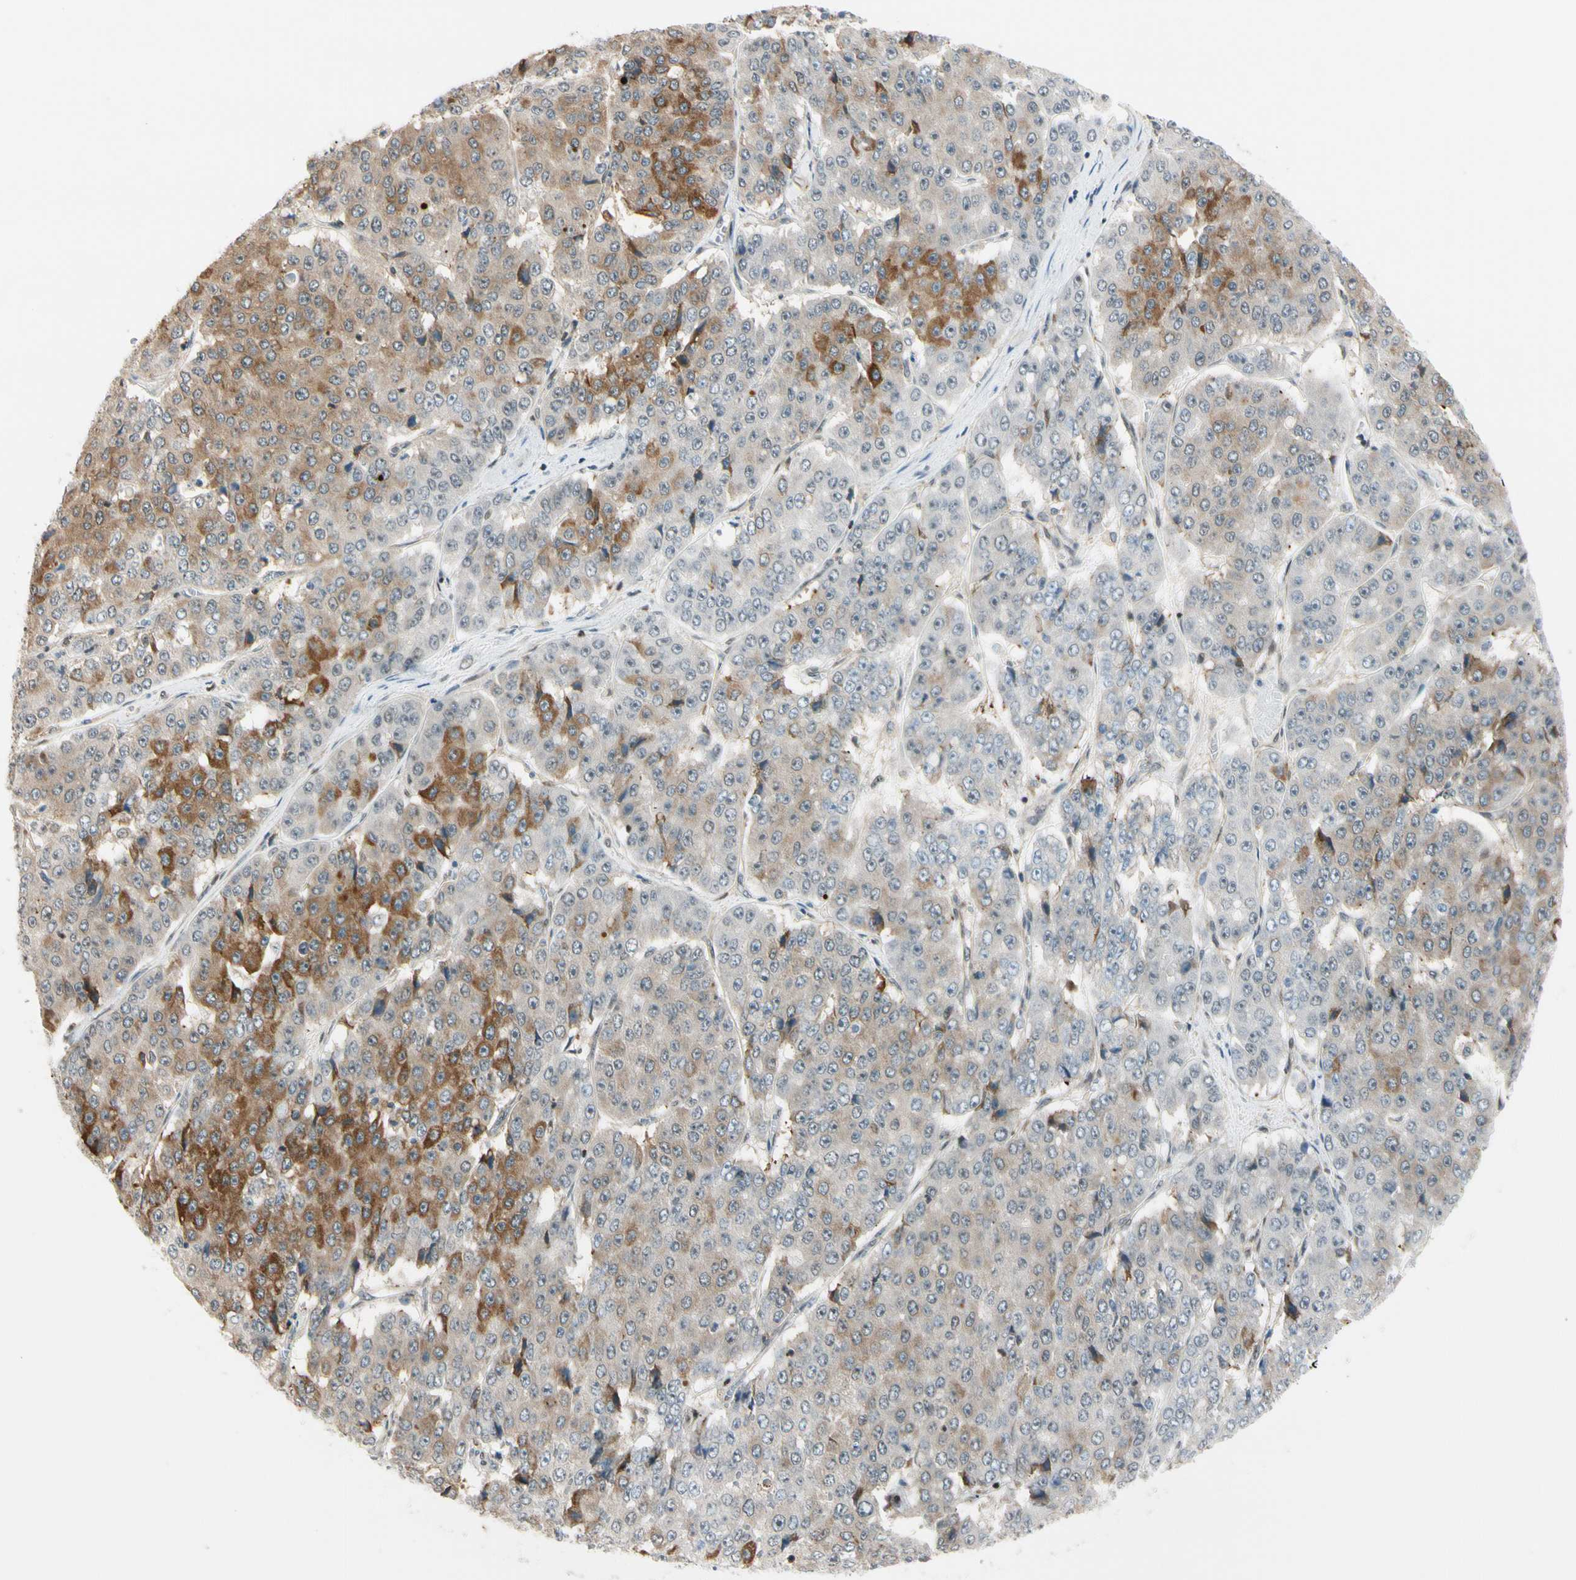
{"staining": {"intensity": "moderate", "quantity": "25%-75%", "location": "nuclear"}, "tissue": "pancreatic cancer", "cell_type": "Tumor cells", "image_type": "cancer", "snomed": [{"axis": "morphology", "description": "Adenocarcinoma, NOS"}, {"axis": "topography", "description": "Pancreas"}], "caption": "Protein staining of adenocarcinoma (pancreatic) tissue demonstrates moderate nuclear staining in about 25%-75% of tumor cells.", "gene": "DAXX", "patient": {"sex": "male", "age": 50}}